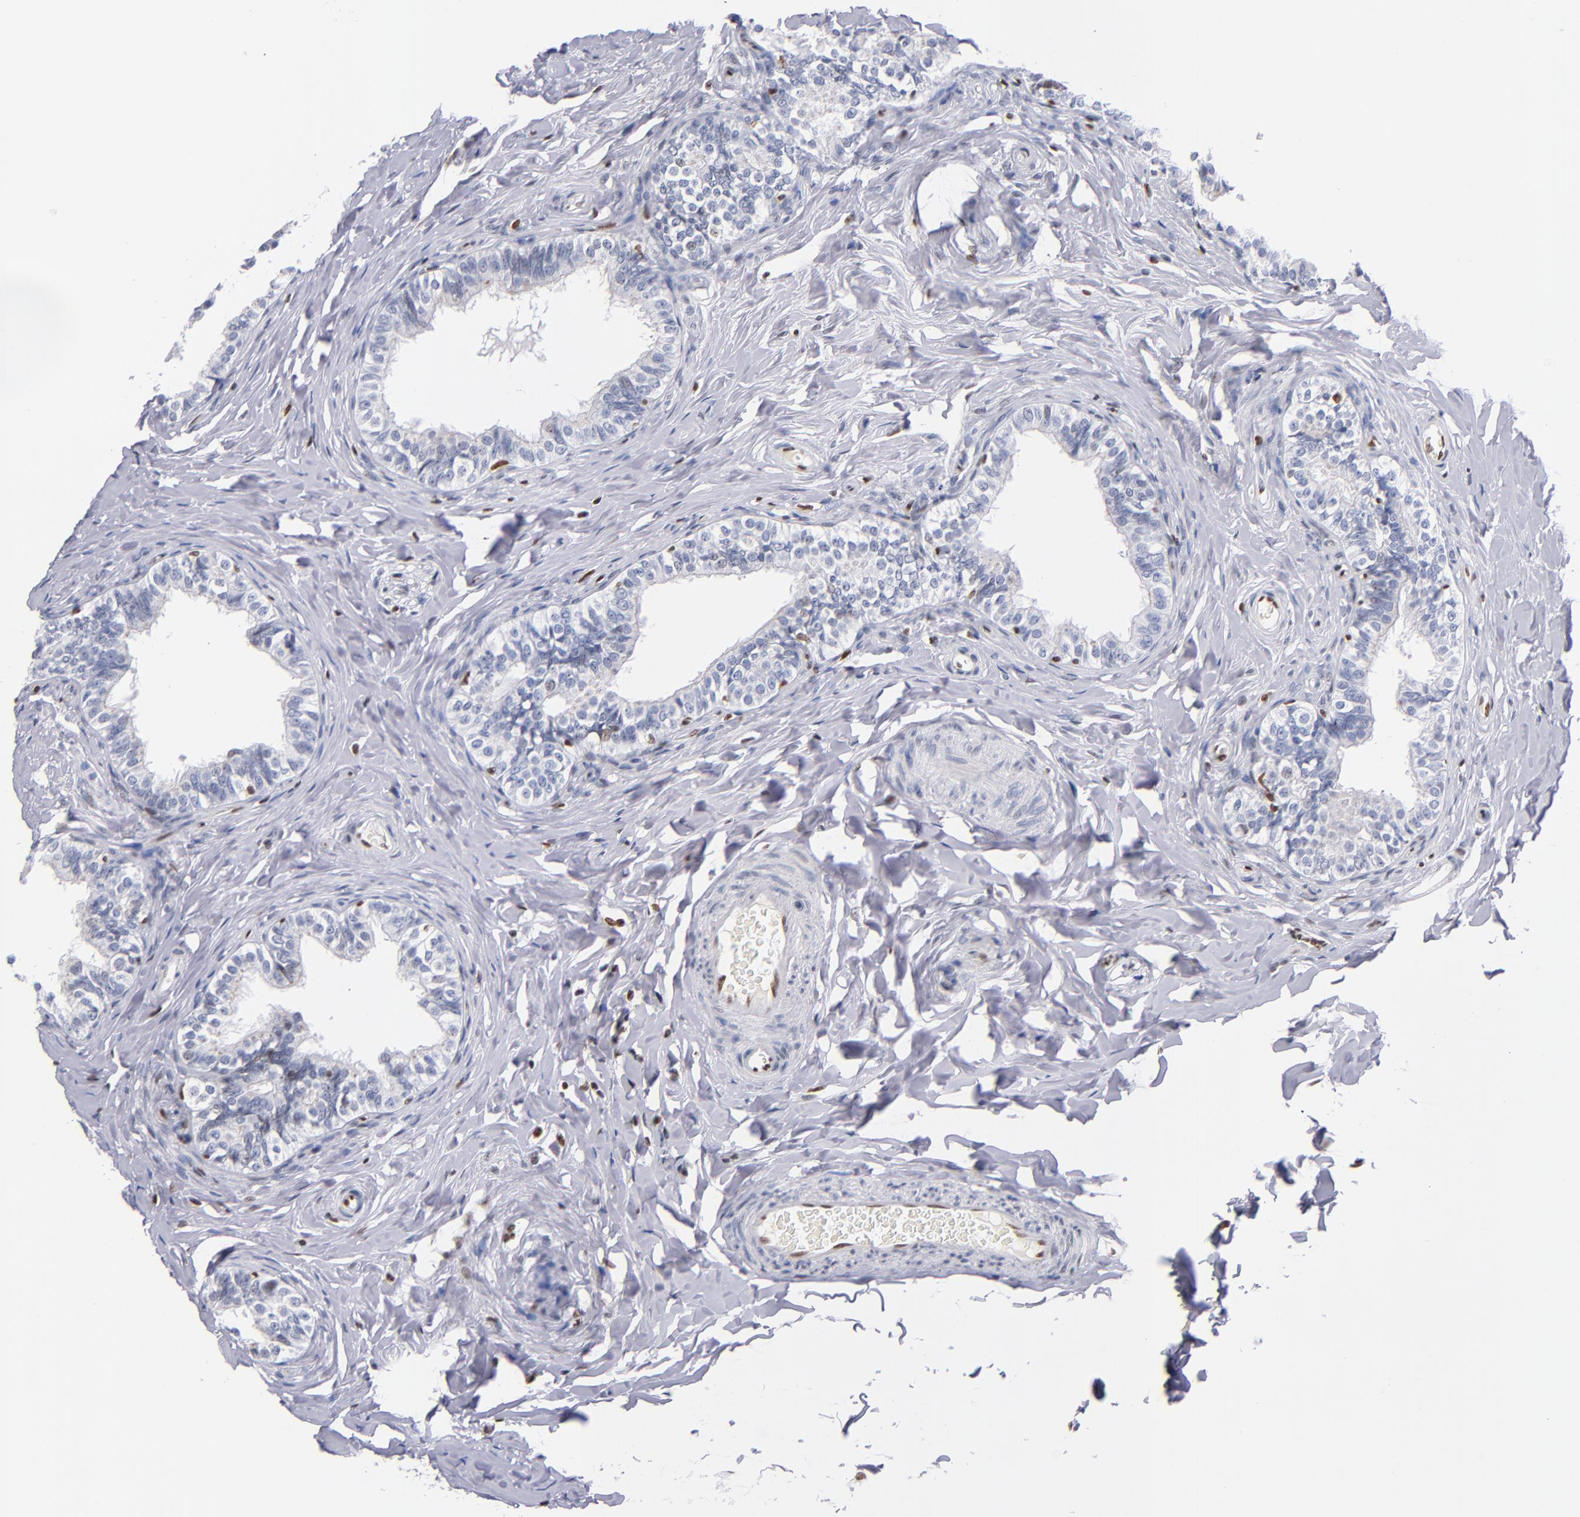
{"staining": {"intensity": "moderate", "quantity": "25%-75%", "location": "nuclear"}, "tissue": "epididymis", "cell_type": "Glandular cells", "image_type": "normal", "snomed": [{"axis": "morphology", "description": "Normal tissue, NOS"}, {"axis": "topography", "description": "Soft tissue"}, {"axis": "topography", "description": "Epididymis"}], "caption": "High-magnification brightfield microscopy of benign epididymis stained with DAB (brown) and counterstained with hematoxylin (blue). glandular cells exhibit moderate nuclear expression is appreciated in about25%-75% of cells.", "gene": "IFI16", "patient": {"sex": "male", "age": 26}}